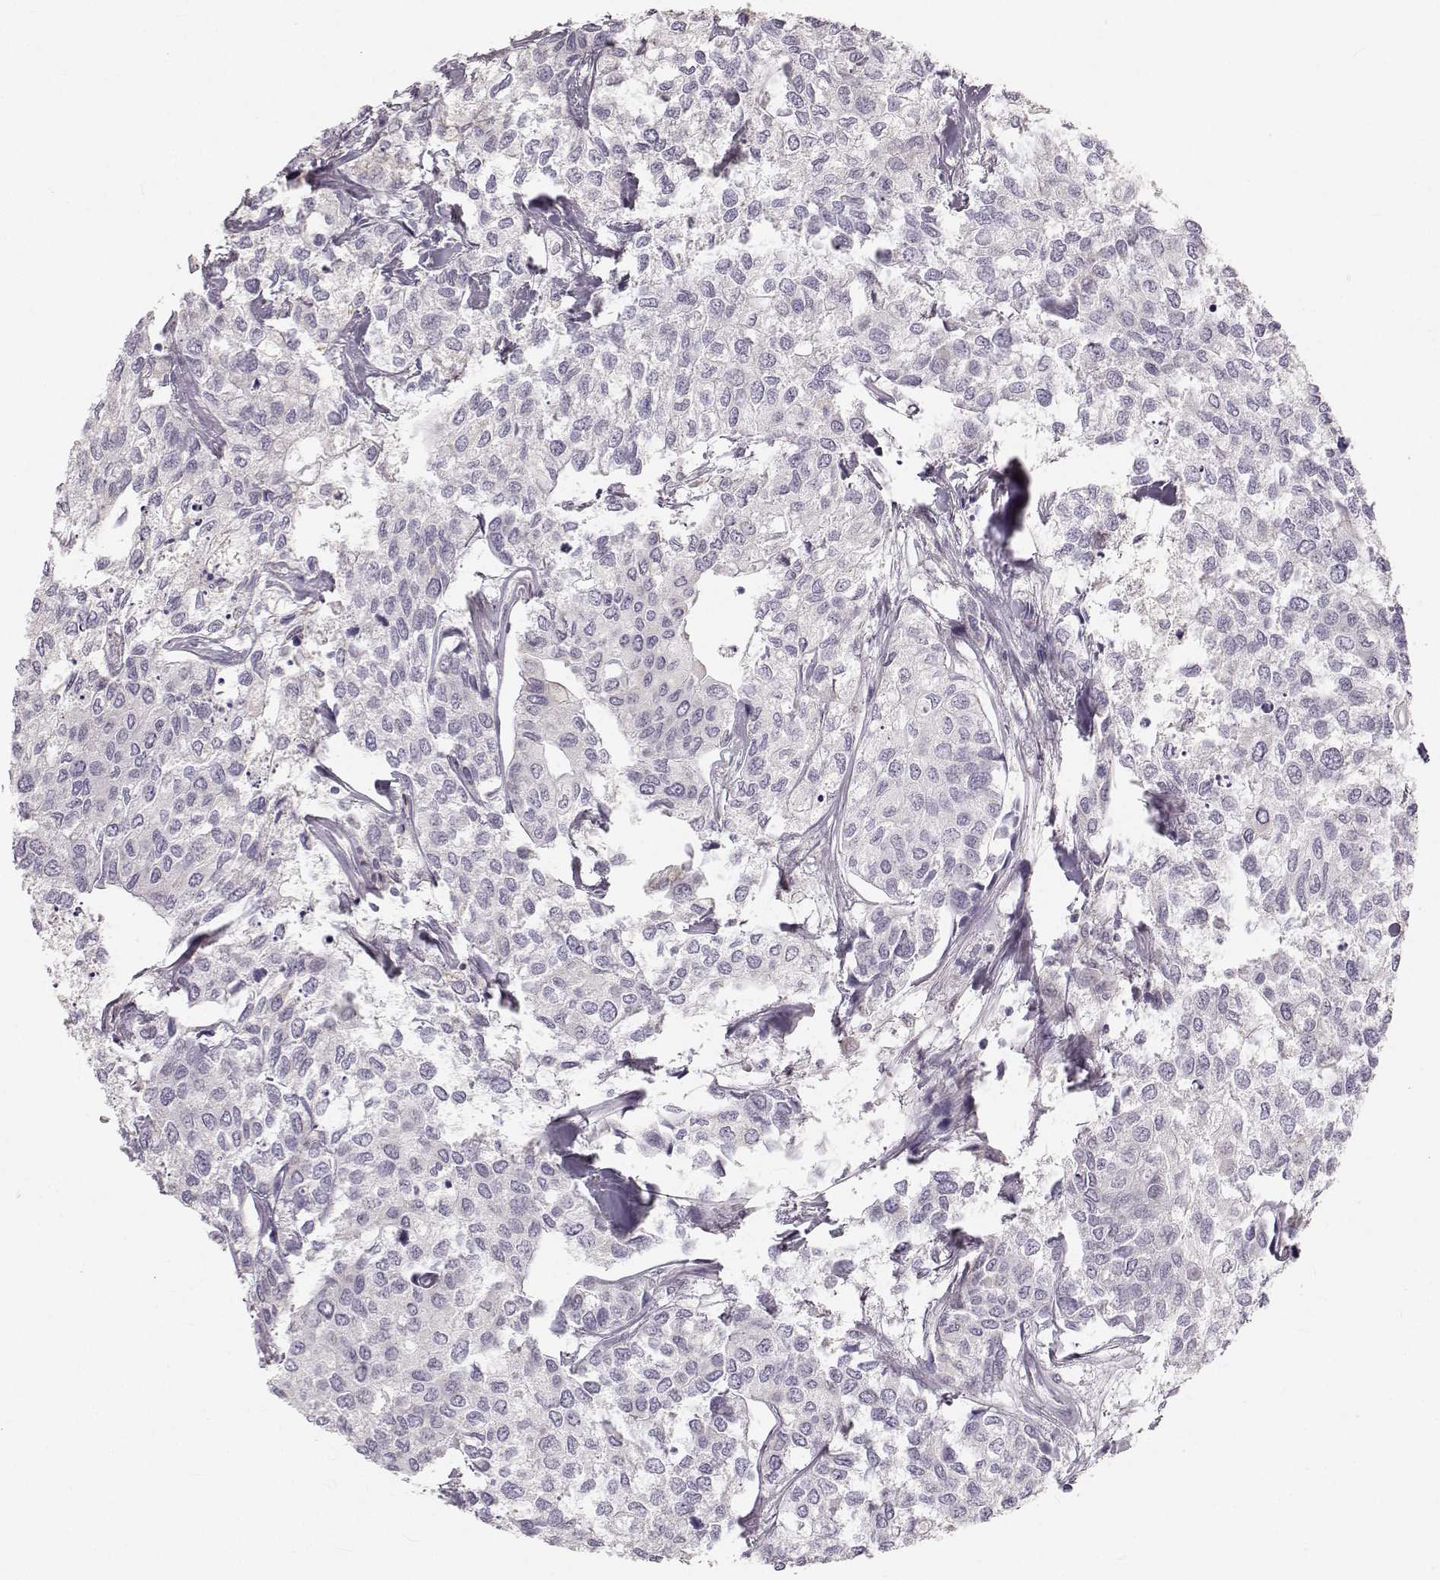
{"staining": {"intensity": "negative", "quantity": "none", "location": "none"}, "tissue": "urothelial cancer", "cell_type": "Tumor cells", "image_type": "cancer", "snomed": [{"axis": "morphology", "description": "Urothelial carcinoma, High grade"}, {"axis": "topography", "description": "Urinary bladder"}], "caption": "DAB (3,3'-diaminobenzidine) immunohistochemical staining of human high-grade urothelial carcinoma reveals no significant positivity in tumor cells.", "gene": "RUNDC3A", "patient": {"sex": "male", "age": 73}}